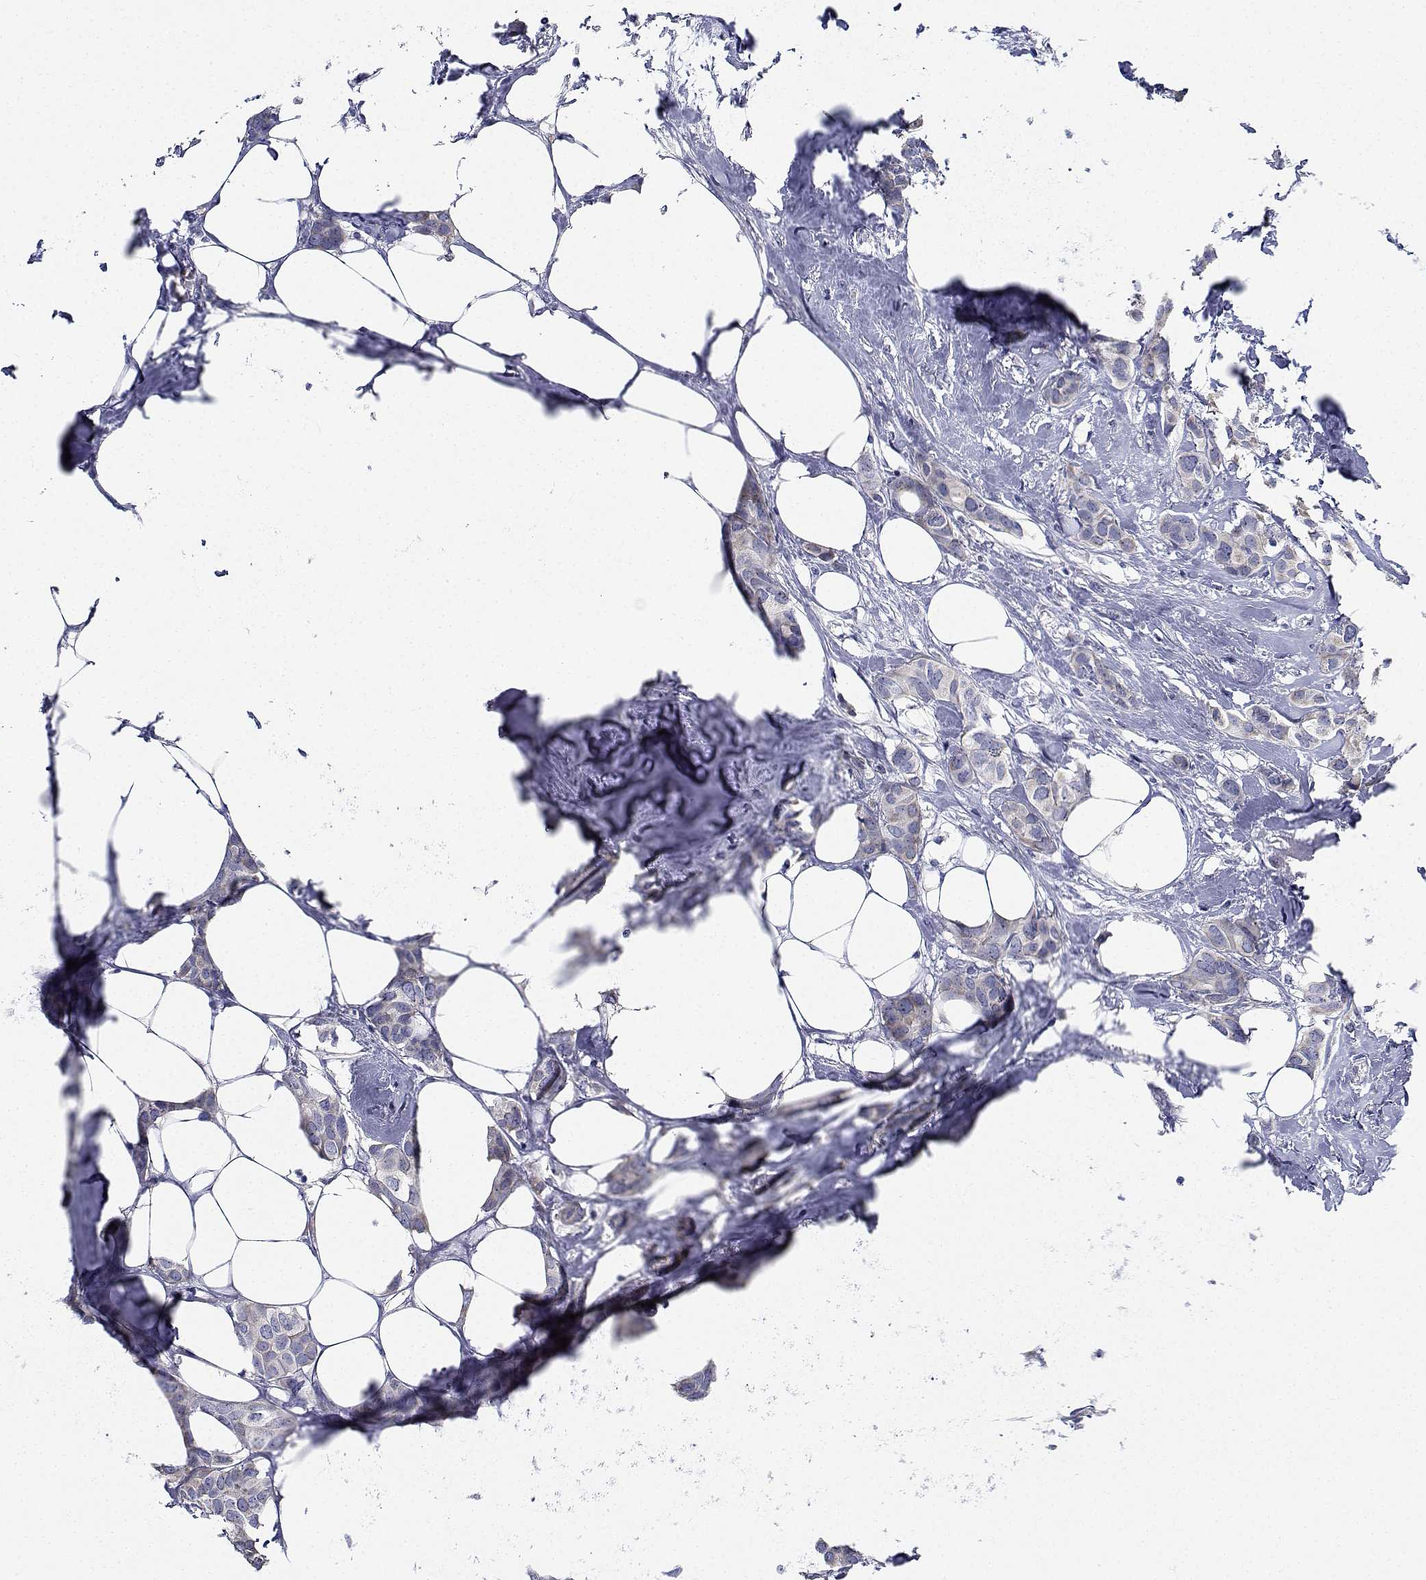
{"staining": {"intensity": "negative", "quantity": "none", "location": "none"}, "tissue": "breast cancer", "cell_type": "Tumor cells", "image_type": "cancer", "snomed": [{"axis": "morphology", "description": "Duct carcinoma"}, {"axis": "topography", "description": "Breast"}], "caption": "Histopathology image shows no significant protein expression in tumor cells of breast cancer (intraductal carcinoma).", "gene": "CDHR3", "patient": {"sex": "female", "age": 62}}